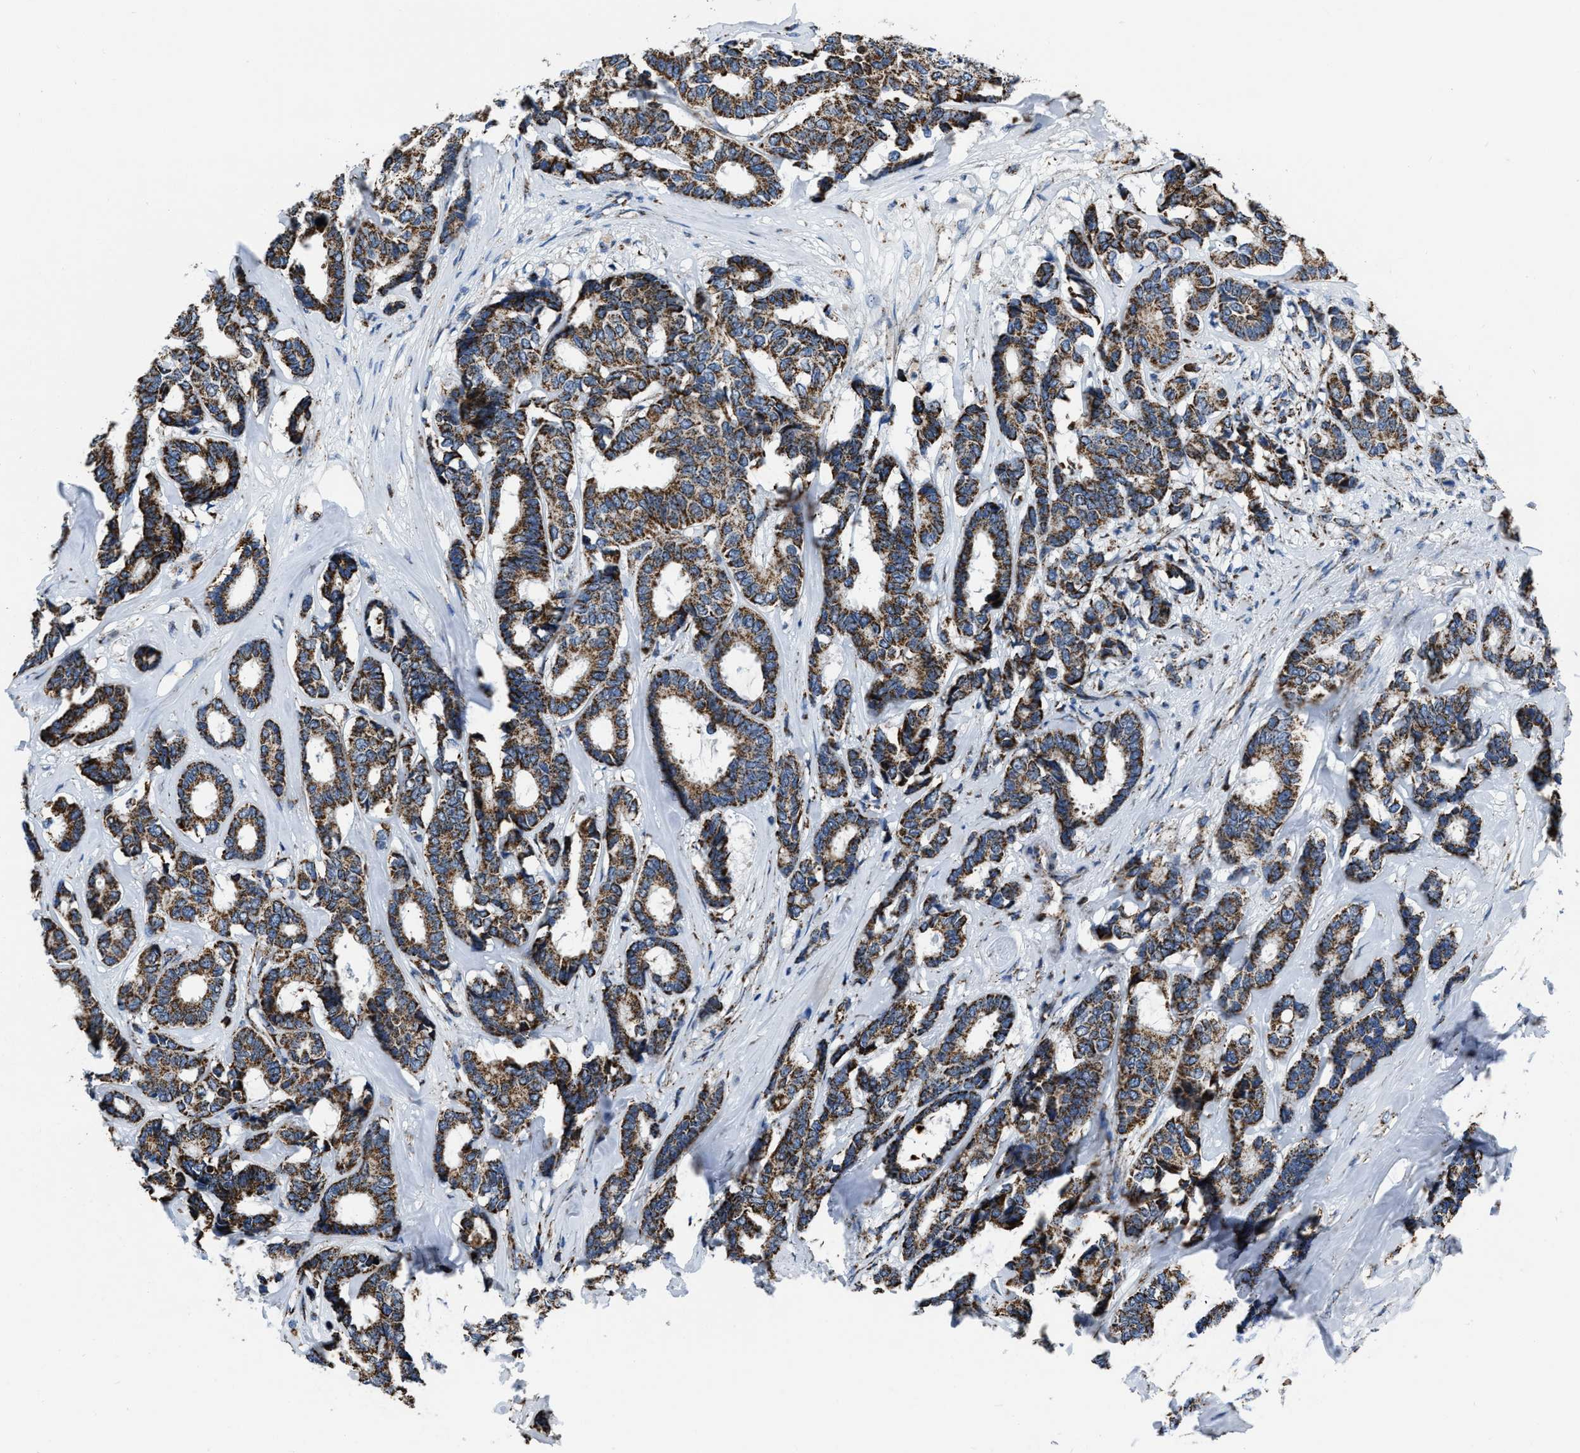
{"staining": {"intensity": "moderate", "quantity": ">75%", "location": "cytoplasmic/membranous"}, "tissue": "breast cancer", "cell_type": "Tumor cells", "image_type": "cancer", "snomed": [{"axis": "morphology", "description": "Duct carcinoma"}, {"axis": "topography", "description": "Breast"}], "caption": "Immunohistochemical staining of breast cancer (infiltrating ductal carcinoma) displays medium levels of moderate cytoplasmic/membranous protein expression in approximately >75% of tumor cells.", "gene": "NSD3", "patient": {"sex": "female", "age": 87}}